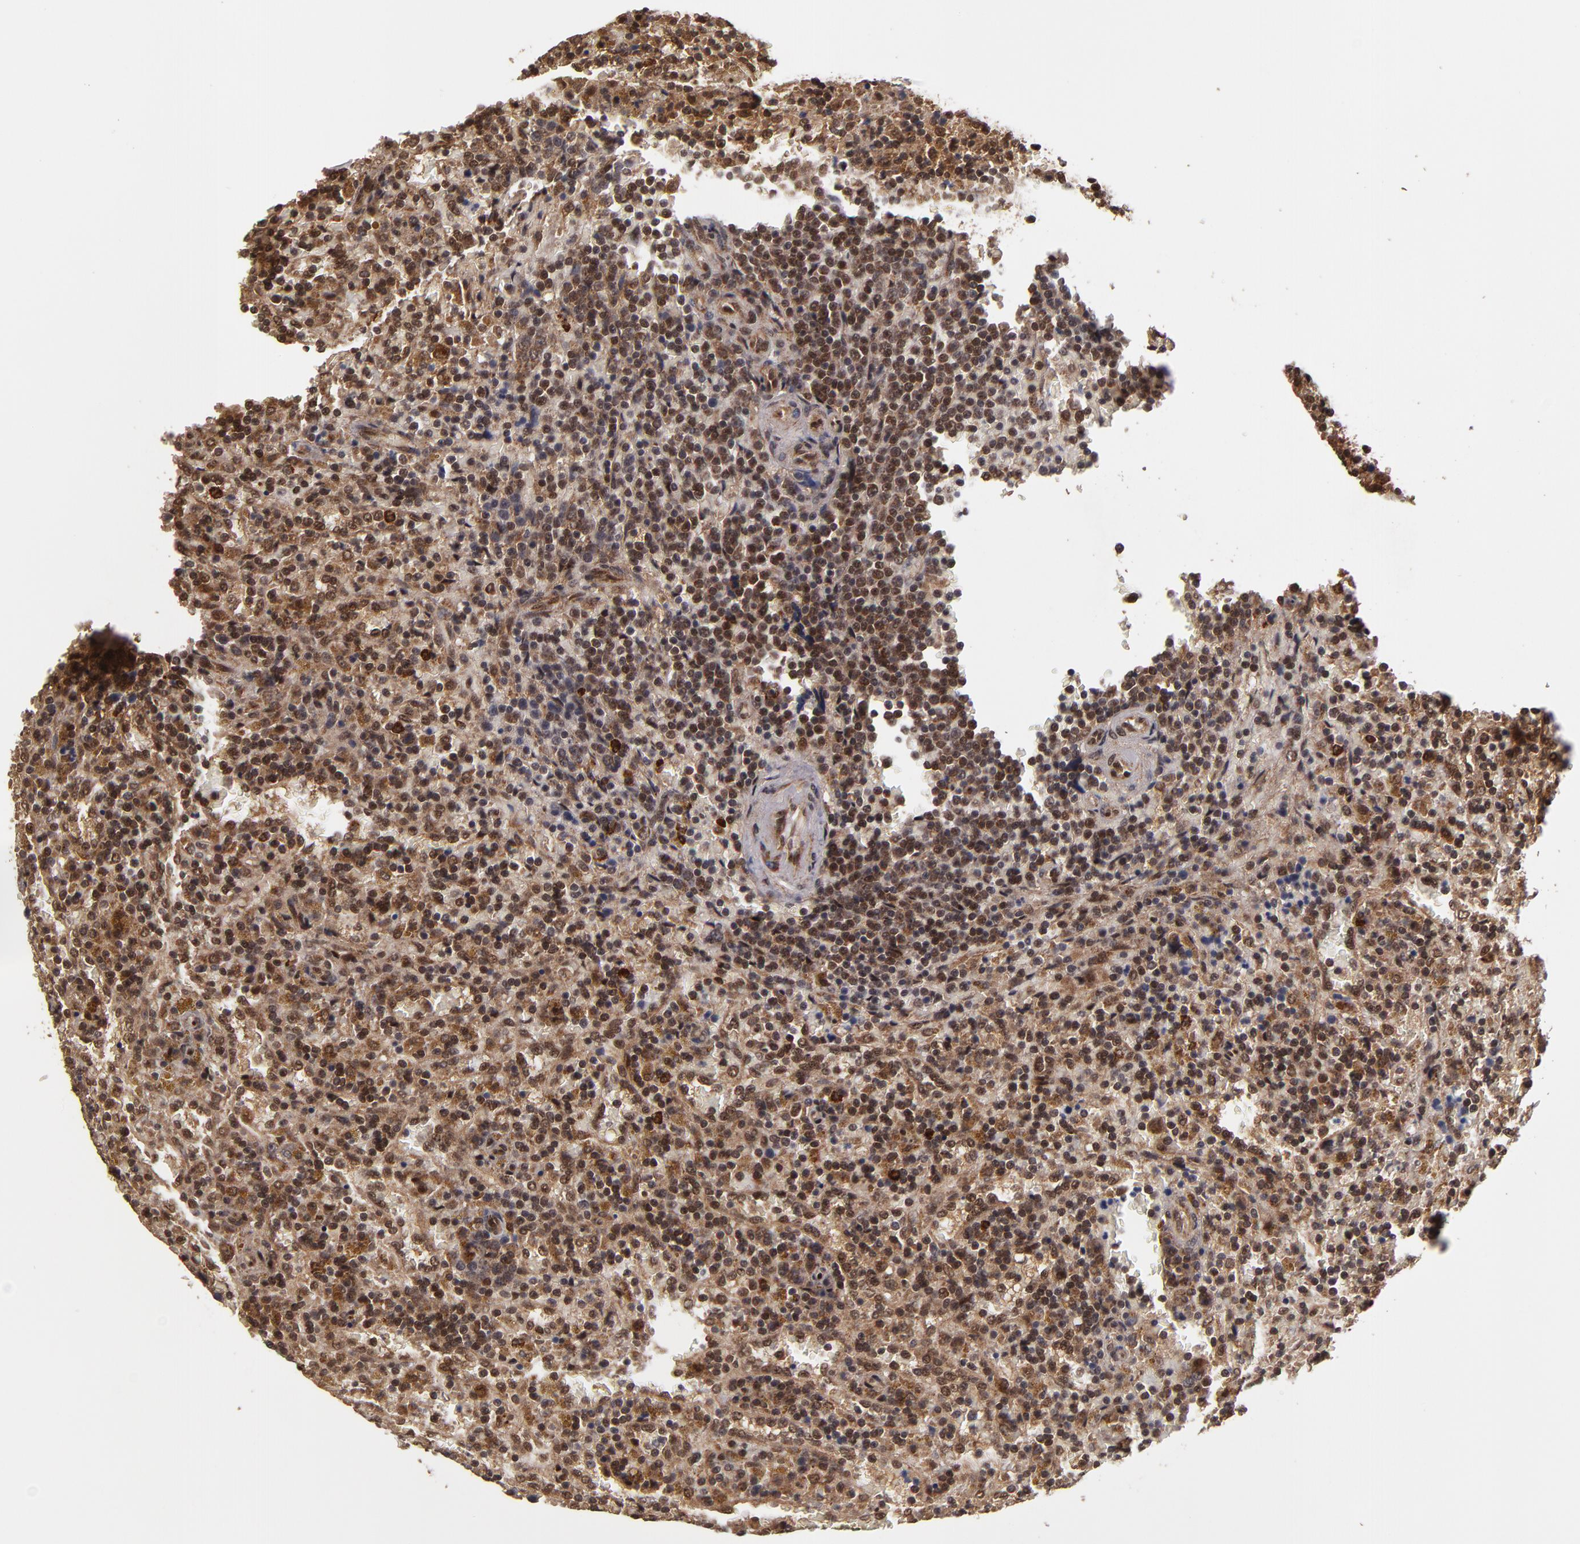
{"staining": {"intensity": "weak", "quantity": ">75%", "location": "cytoplasmic/membranous"}, "tissue": "lymphoma", "cell_type": "Tumor cells", "image_type": "cancer", "snomed": [{"axis": "morphology", "description": "Malignant lymphoma, non-Hodgkin's type, Low grade"}, {"axis": "topography", "description": "Spleen"}], "caption": "Human lymphoma stained with a protein marker displays weak staining in tumor cells.", "gene": "CUL5", "patient": {"sex": "female", "age": 65}}